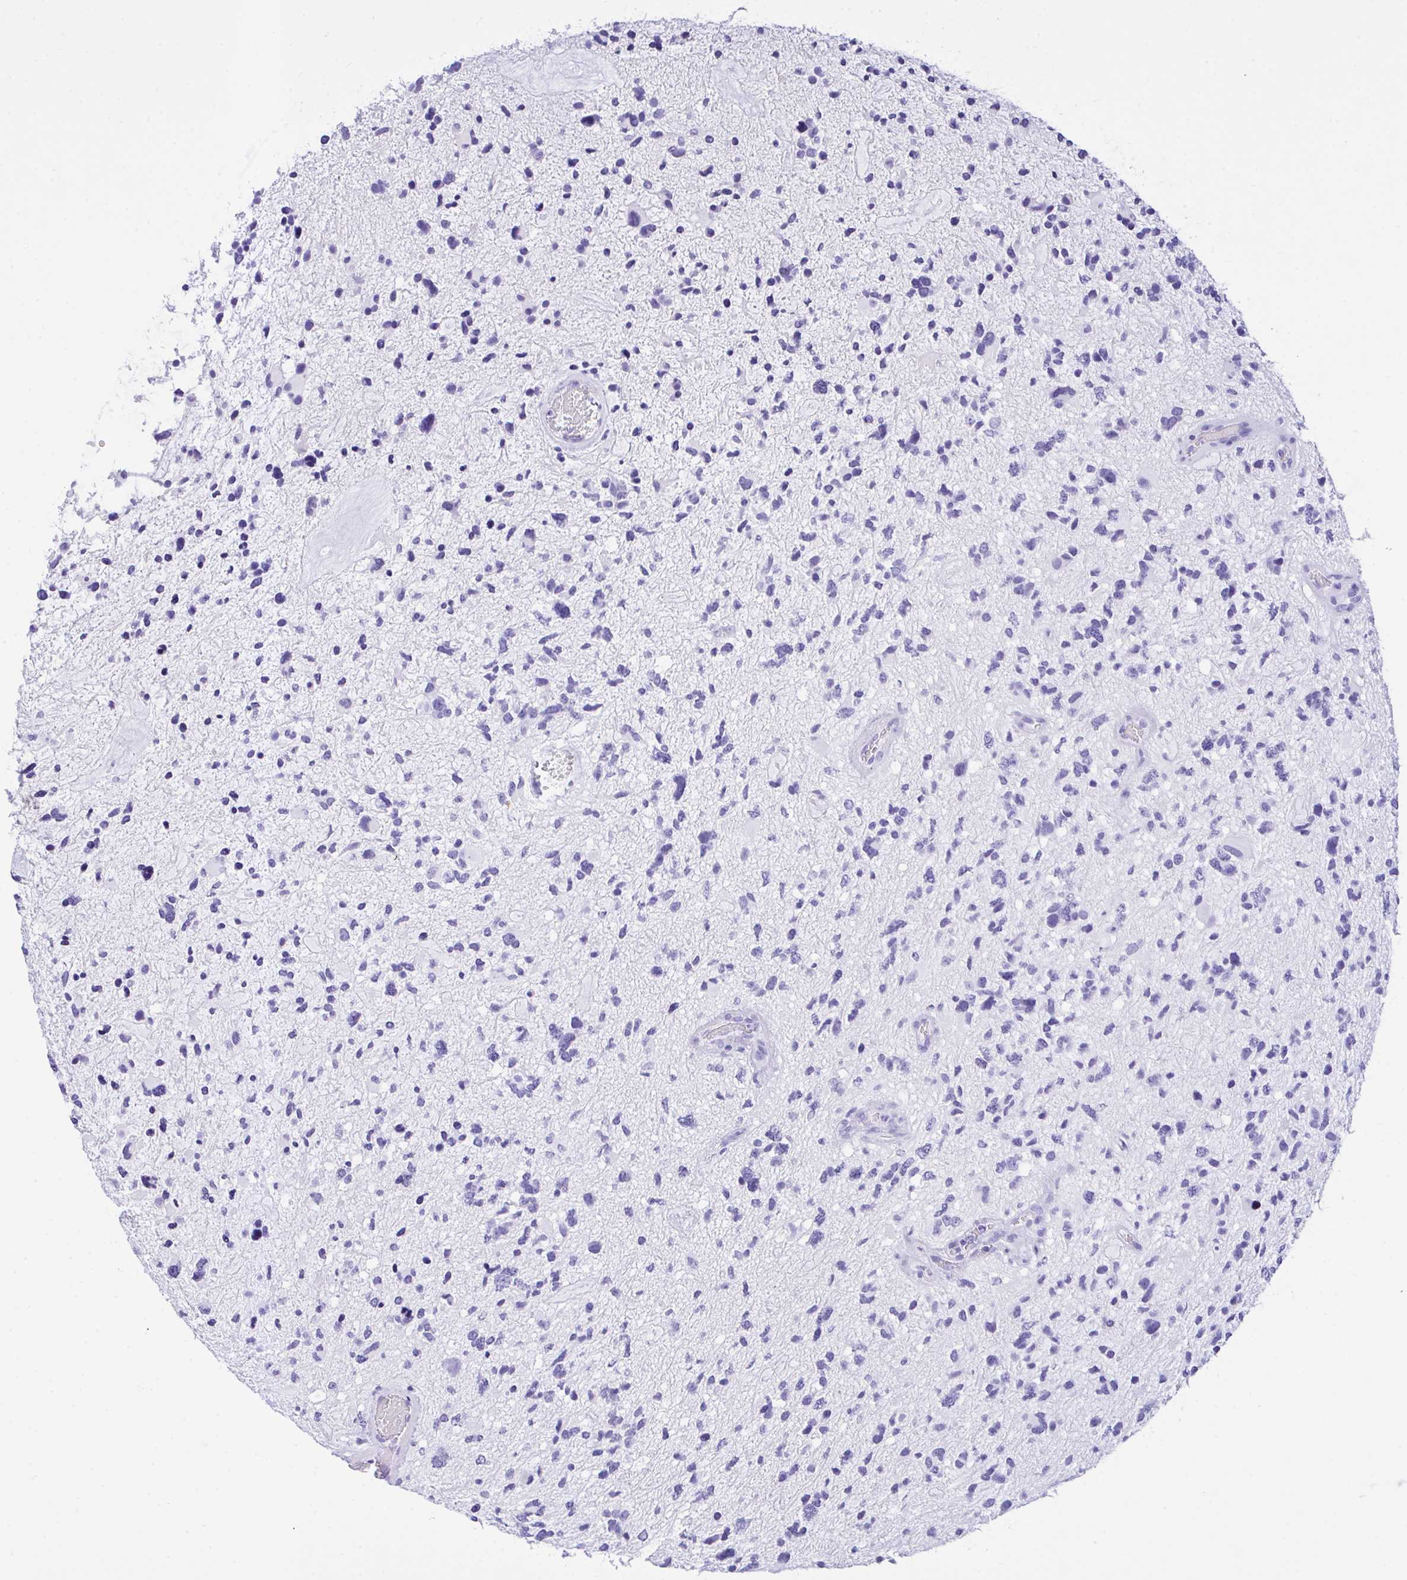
{"staining": {"intensity": "negative", "quantity": "none", "location": "none"}, "tissue": "glioma", "cell_type": "Tumor cells", "image_type": "cancer", "snomed": [{"axis": "morphology", "description": "Glioma, malignant, High grade"}, {"axis": "topography", "description": "Brain"}], "caption": "Immunohistochemistry of glioma displays no staining in tumor cells.", "gene": "AKR1D1", "patient": {"sex": "female", "age": 11}}